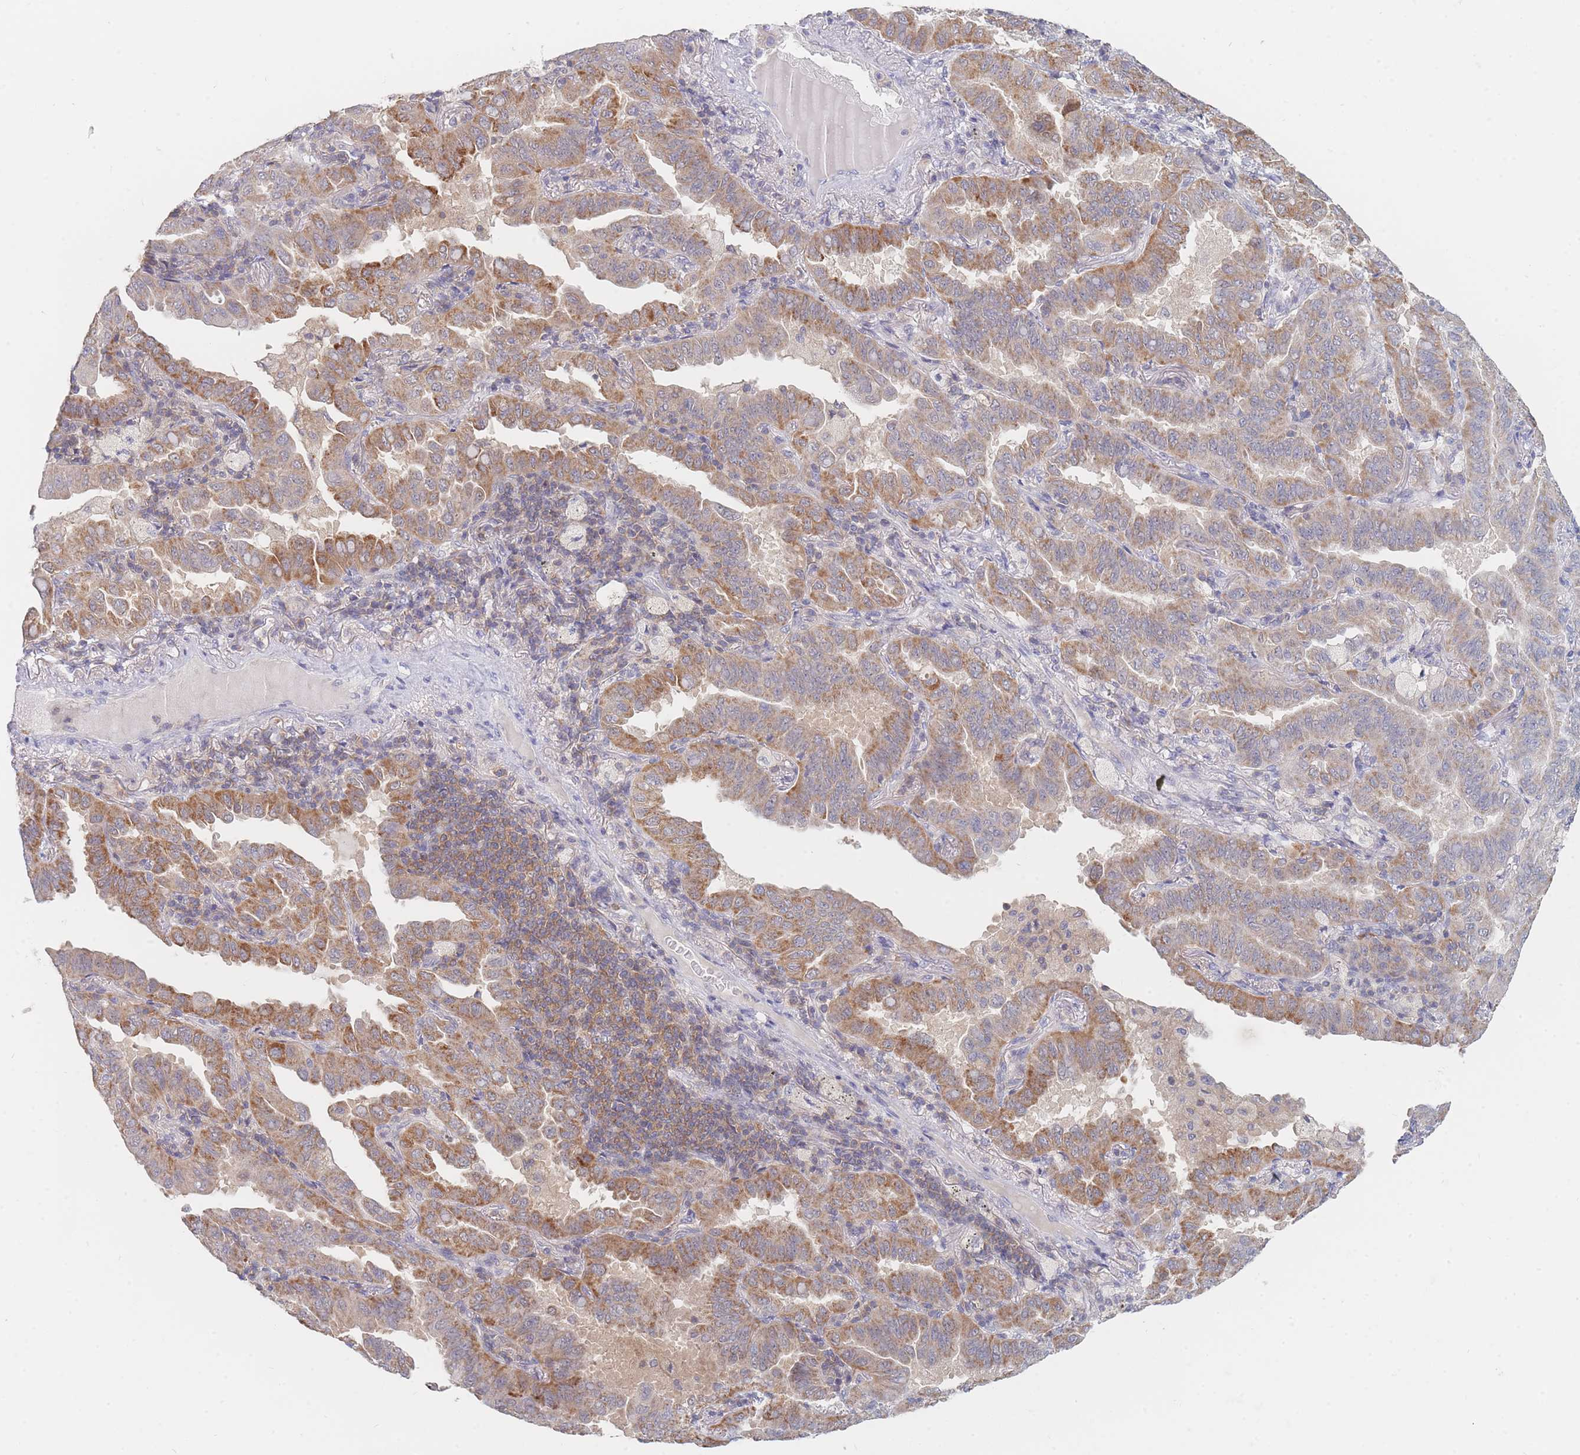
{"staining": {"intensity": "moderate", "quantity": ">75%", "location": "cytoplasmic/membranous"}, "tissue": "lung cancer", "cell_type": "Tumor cells", "image_type": "cancer", "snomed": [{"axis": "morphology", "description": "Adenocarcinoma, NOS"}, {"axis": "topography", "description": "Lung"}], "caption": "A photomicrograph of human lung adenocarcinoma stained for a protein displays moderate cytoplasmic/membranous brown staining in tumor cells.", "gene": "PPP6C", "patient": {"sex": "male", "age": 64}}